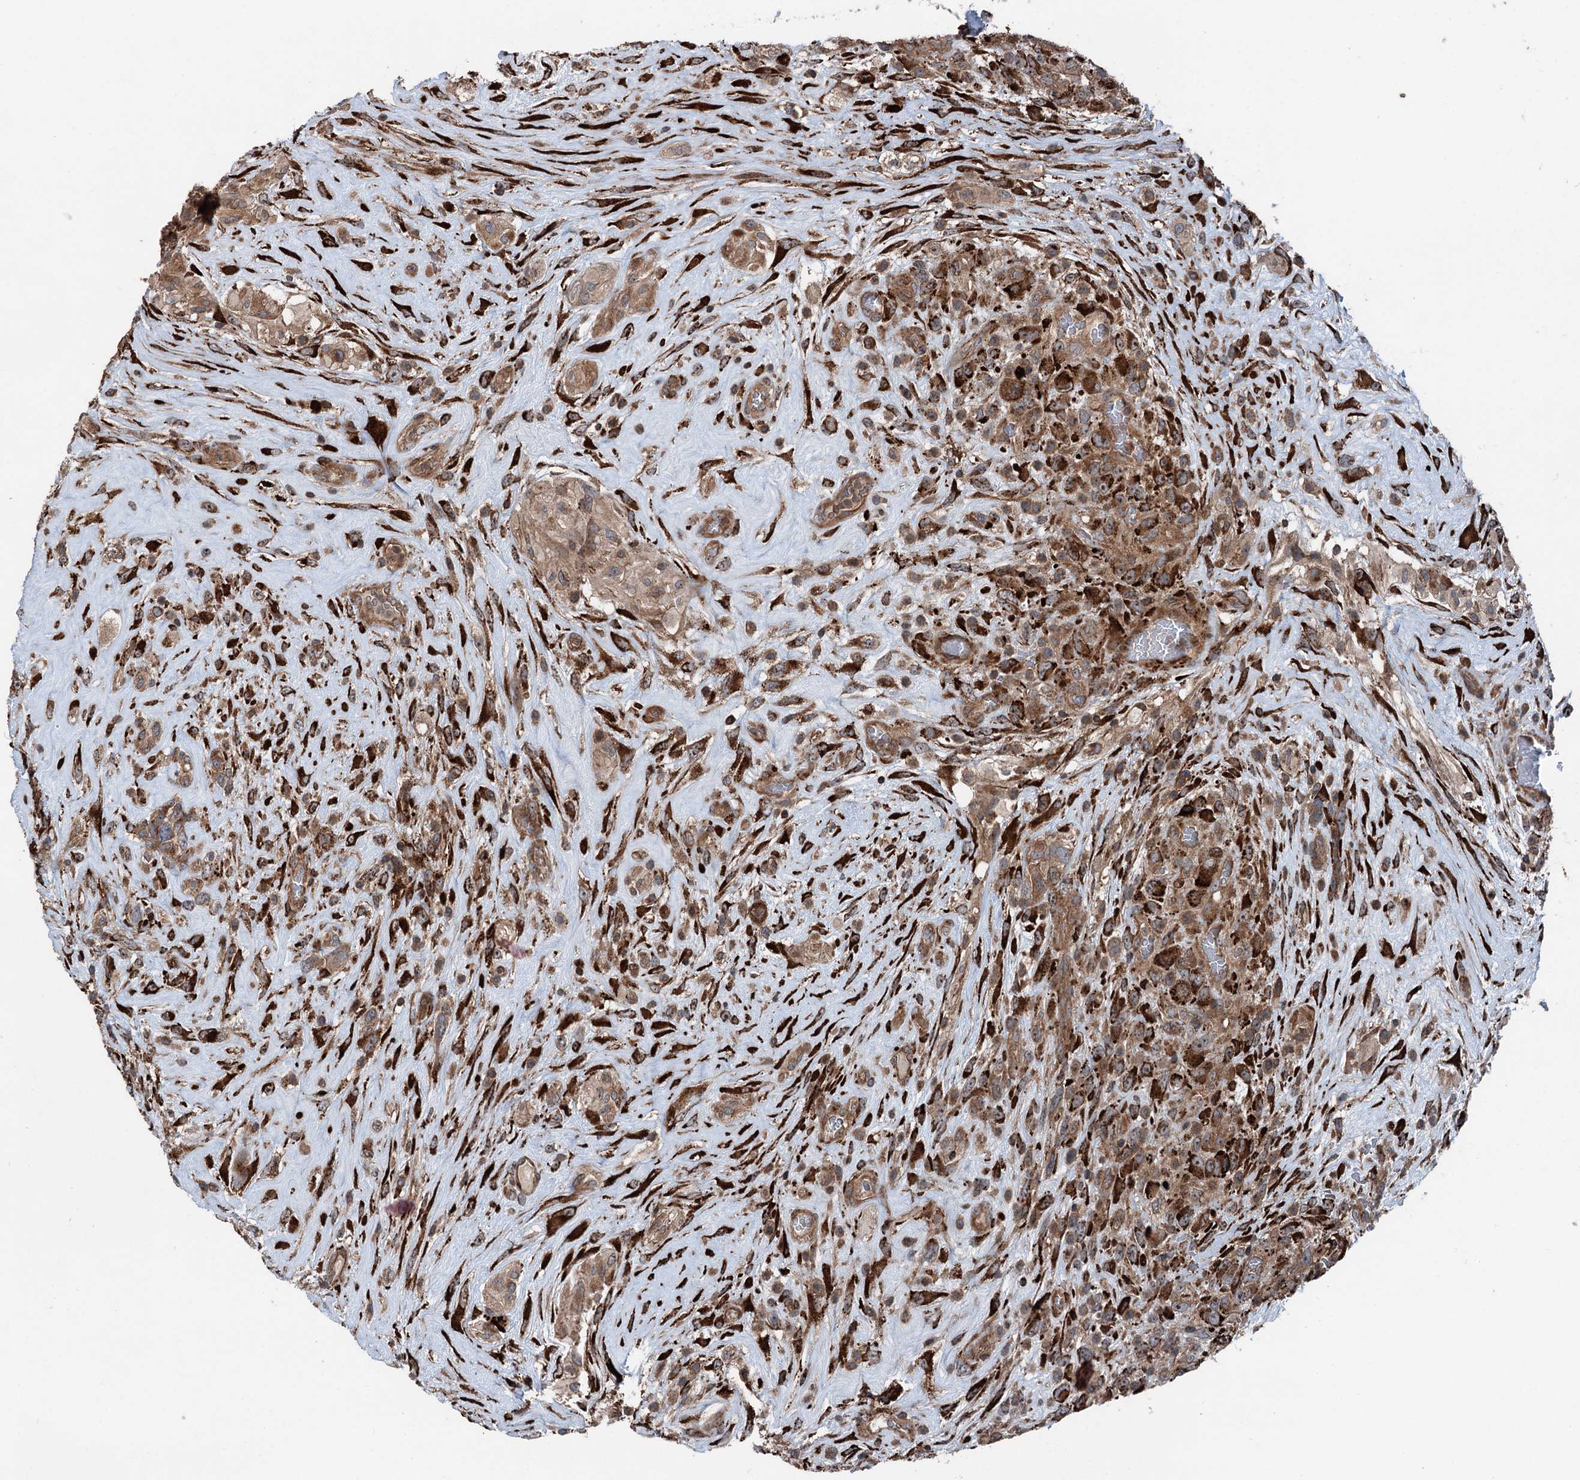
{"staining": {"intensity": "moderate", "quantity": ">75%", "location": "cytoplasmic/membranous"}, "tissue": "glioma", "cell_type": "Tumor cells", "image_type": "cancer", "snomed": [{"axis": "morphology", "description": "Glioma, malignant, High grade"}, {"axis": "topography", "description": "Brain"}], "caption": "Glioma stained for a protein shows moderate cytoplasmic/membranous positivity in tumor cells. The staining was performed using DAB, with brown indicating positive protein expression. Nuclei are stained blue with hematoxylin.", "gene": "DDIAS", "patient": {"sex": "male", "age": 61}}